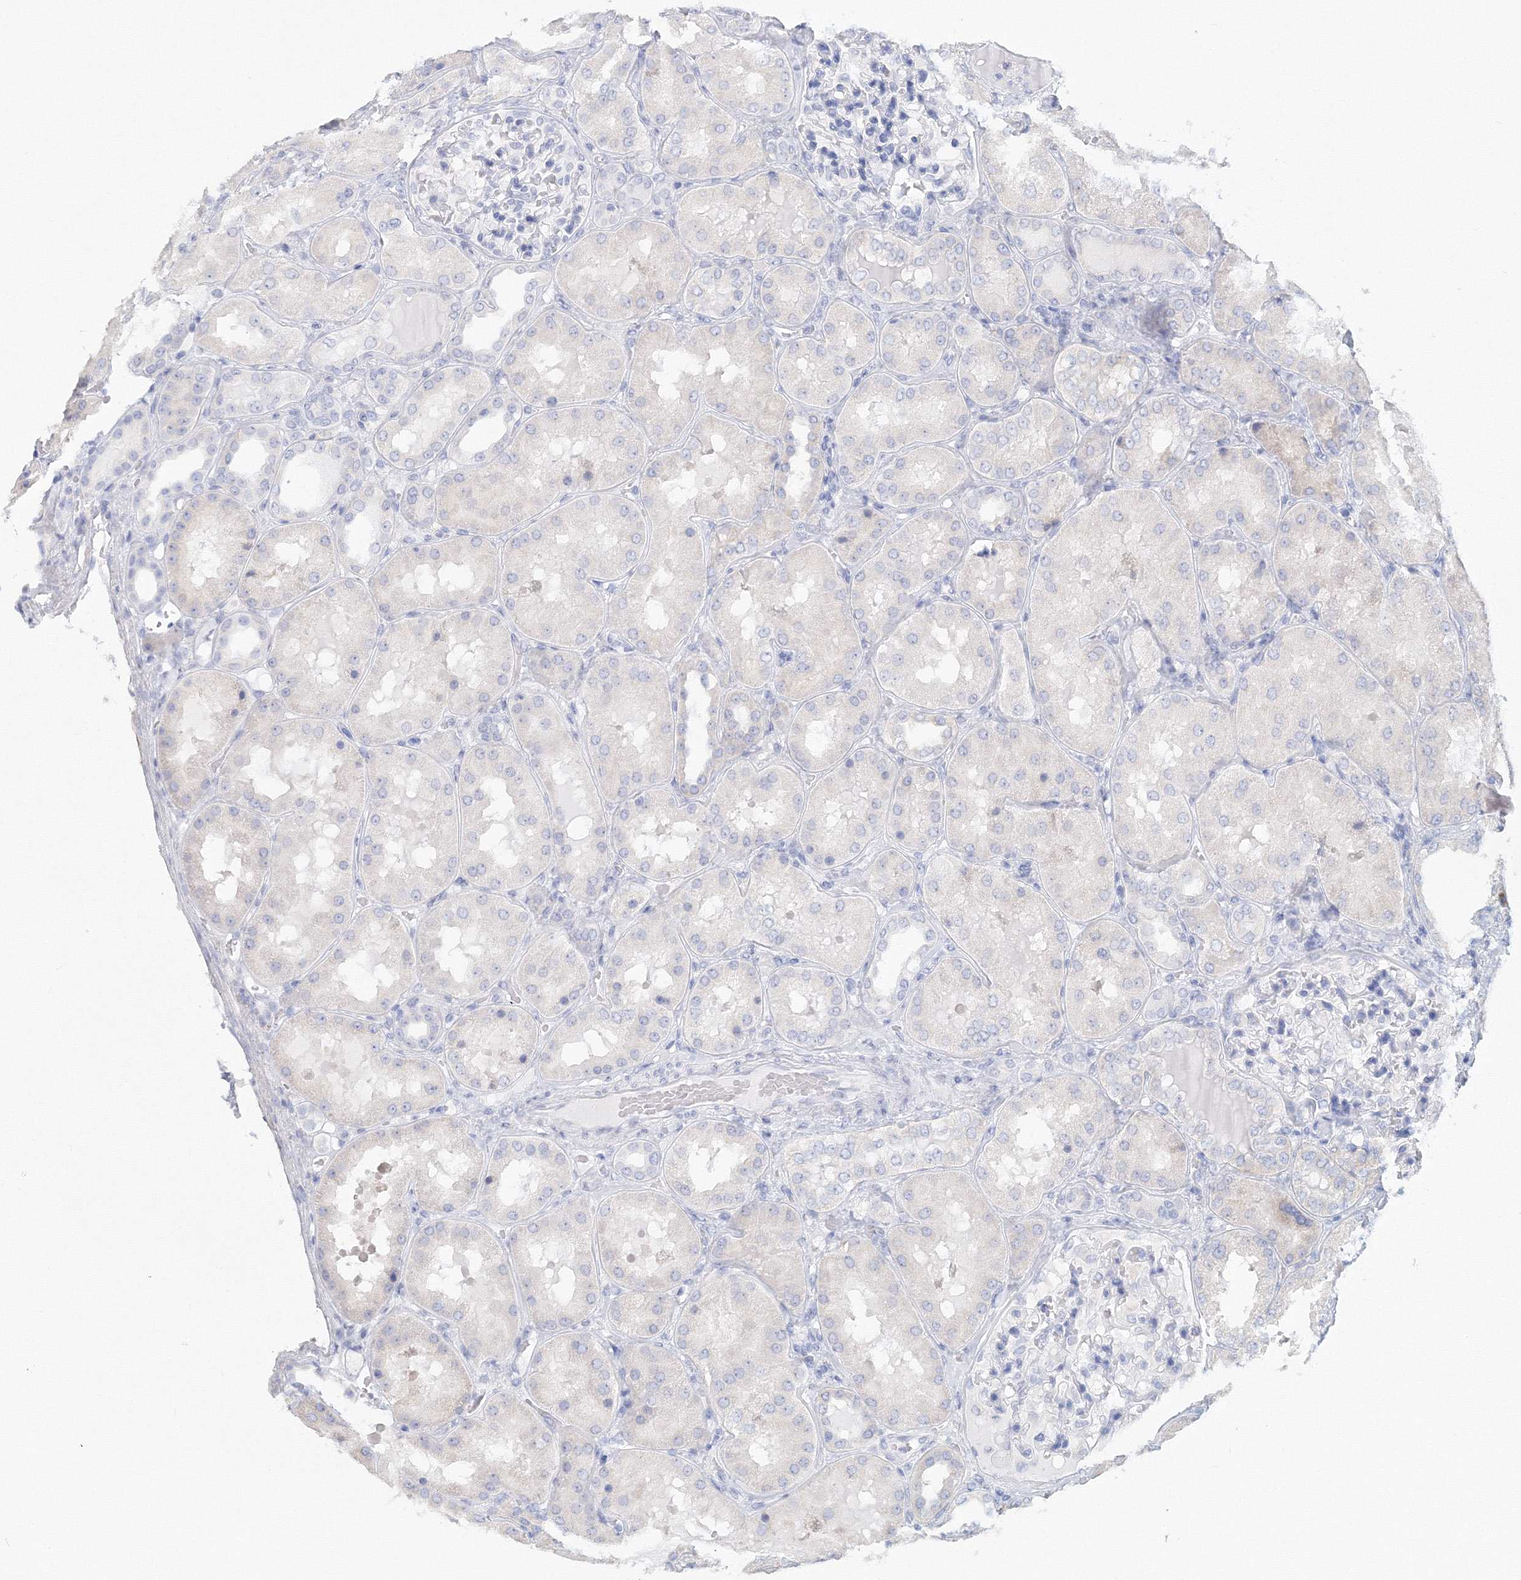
{"staining": {"intensity": "negative", "quantity": "none", "location": "none"}, "tissue": "kidney", "cell_type": "Cells in glomeruli", "image_type": "normal", "snomed": [{"axis": "morphology", "description": "Normal tissue, NOS"}, {"axis": "topography", "description": "Kidney"}], "caption": "IHC of normal kidney reveals no staining in cells in glomeruli. Brightfield microscopy of immunohistochemistry stained with DAB (brown) and hematoxylin (blue), captured at high magnification.", "gene": "VSIG1", "patient": {"sex": "female", "age": 56}}